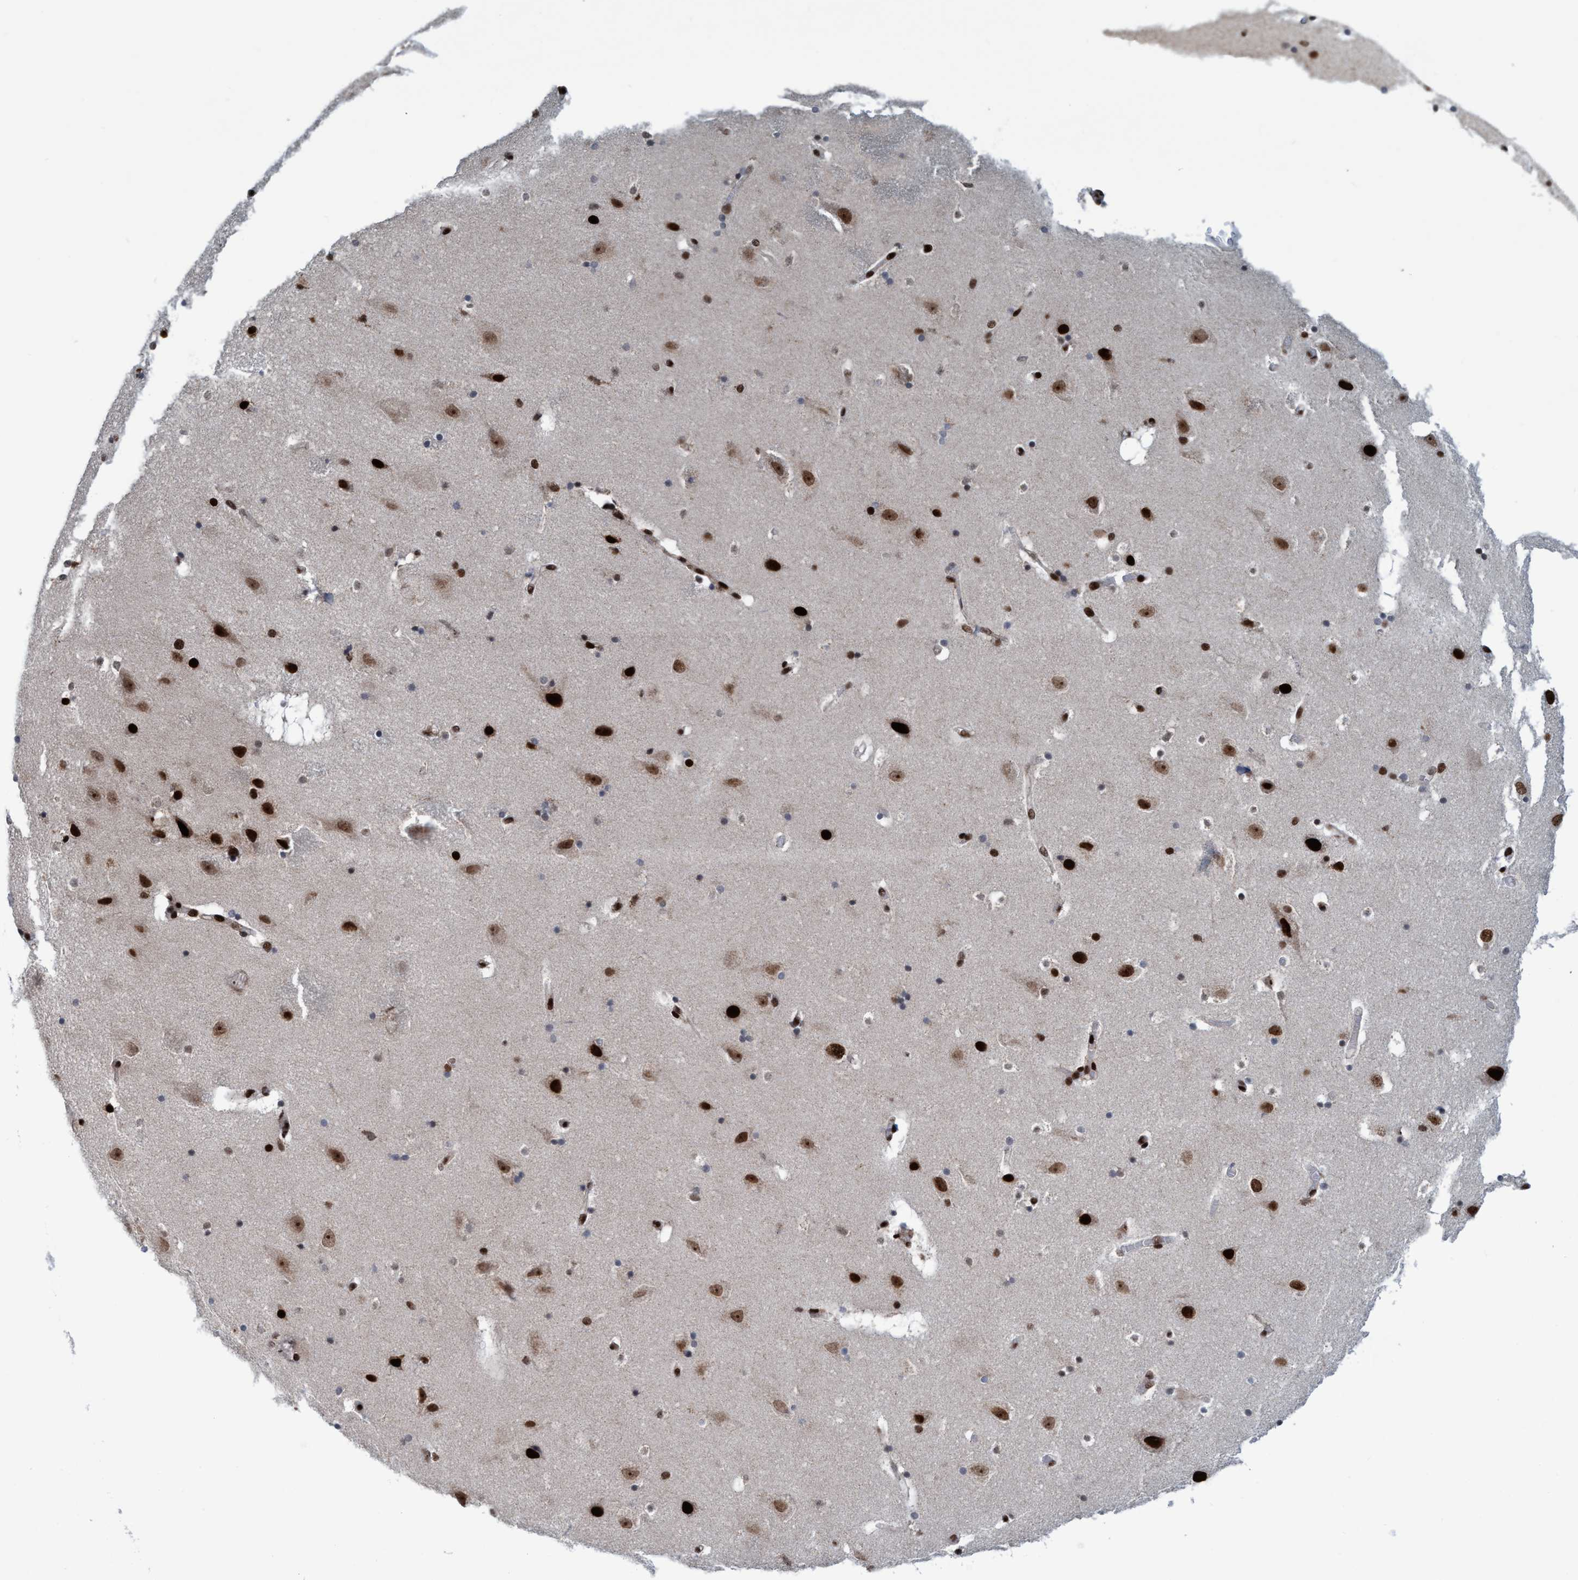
{"staining": {"intensity": "strong", "quantity": "25%-75%", "location": "nuclear"}, "tissue": "hippocampus", "cell_type": "Glial cells", "image_type": "normal", "snomed": [{"axis": "morphology", "description": "Normal tissue, NOS"}, {"axis": "topography", "description": "Hippocampus"}], "caption": "A brown stain highlights strong nuclear positivity of a protein in glial cells of benign human hippocampus.", "gene": "TOPBP1", "patient": {"sex": "male", "age": 45}}